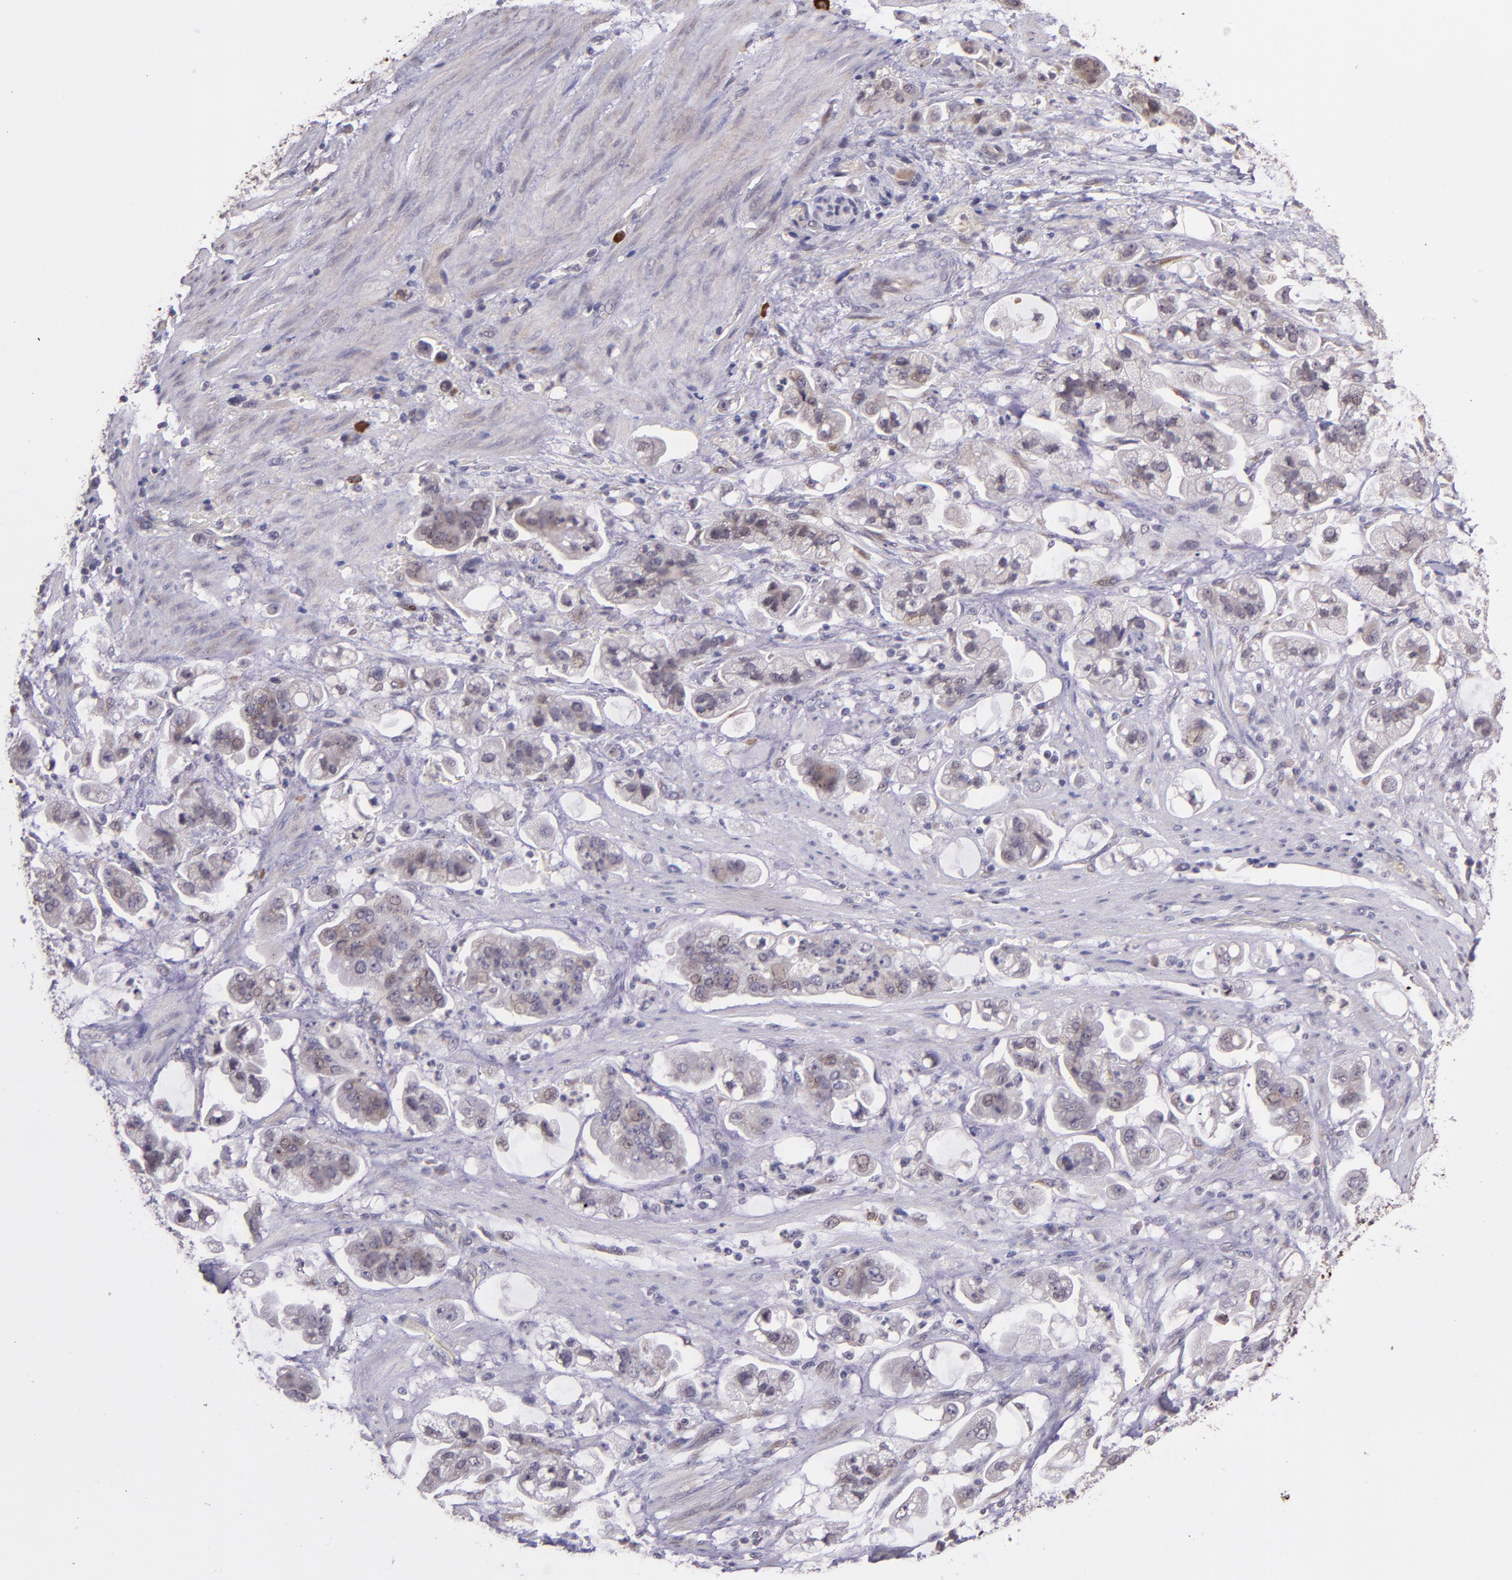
{"staining": {"intensity": "weak", "quantity": "<25%", "location": "cytoplasmic/membranous"}, "tissue": "stomach cancer", "cell_type": "Tumor cells", "image_type": "cancer", "snomed": [{"axis": "morphology", "description": "Adenocarcinoma, NOS"}, {"axis": "topography", "description": "Stomach"}], "caption": "Tumor cells are negative for brown protein staining in adenocarcinoma (stomach).", "gene": "TAF7L", "patient": {"sex": "male", "age": 62}}